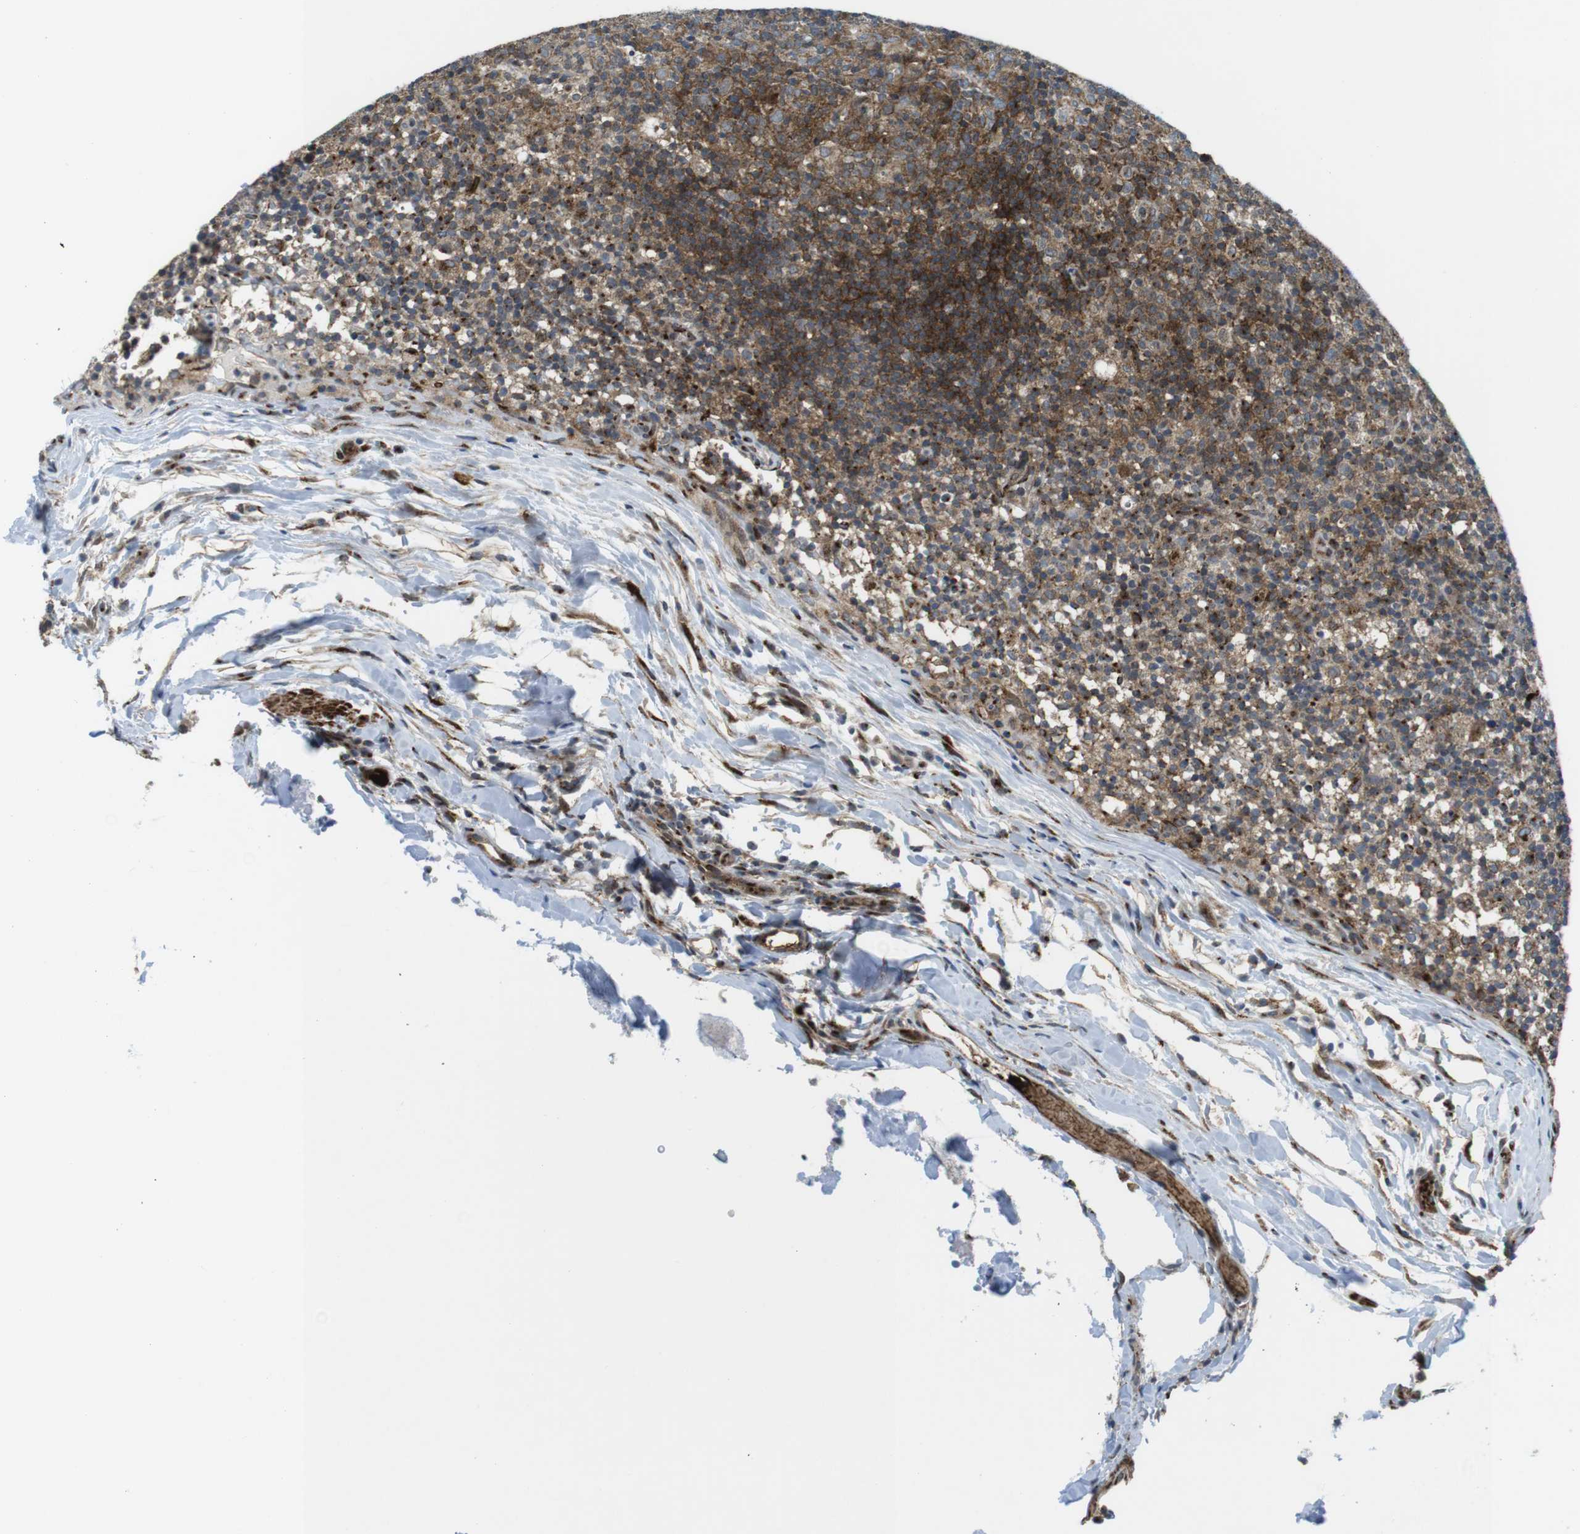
{"staining": {"intensity": "strong", "quantity": ">75%", "location": "cytoplasmic/membranous"}, "tissue": "lymph node", "cell_type": "Germinal center cells", "image_type": "normal", "snomed": [{"axis": "morphology", "description": "Normal tissue, NOS"}, {"axis": "morphology", "description": "Inflammation, NOS"}, {"axis": "topography", "description": "Lymph node"}], "caption": "High-power microscopy captured an immunohistochemistry (IHC) image of unremarkable lymph node, revealing strong cytoplasmic/membranous expression in about >75% of germinal center cells. (IHC, brightfield microscopy, high magnification).", "gene": "CUL7", "patient": {"sex": "male", "age": 55}}